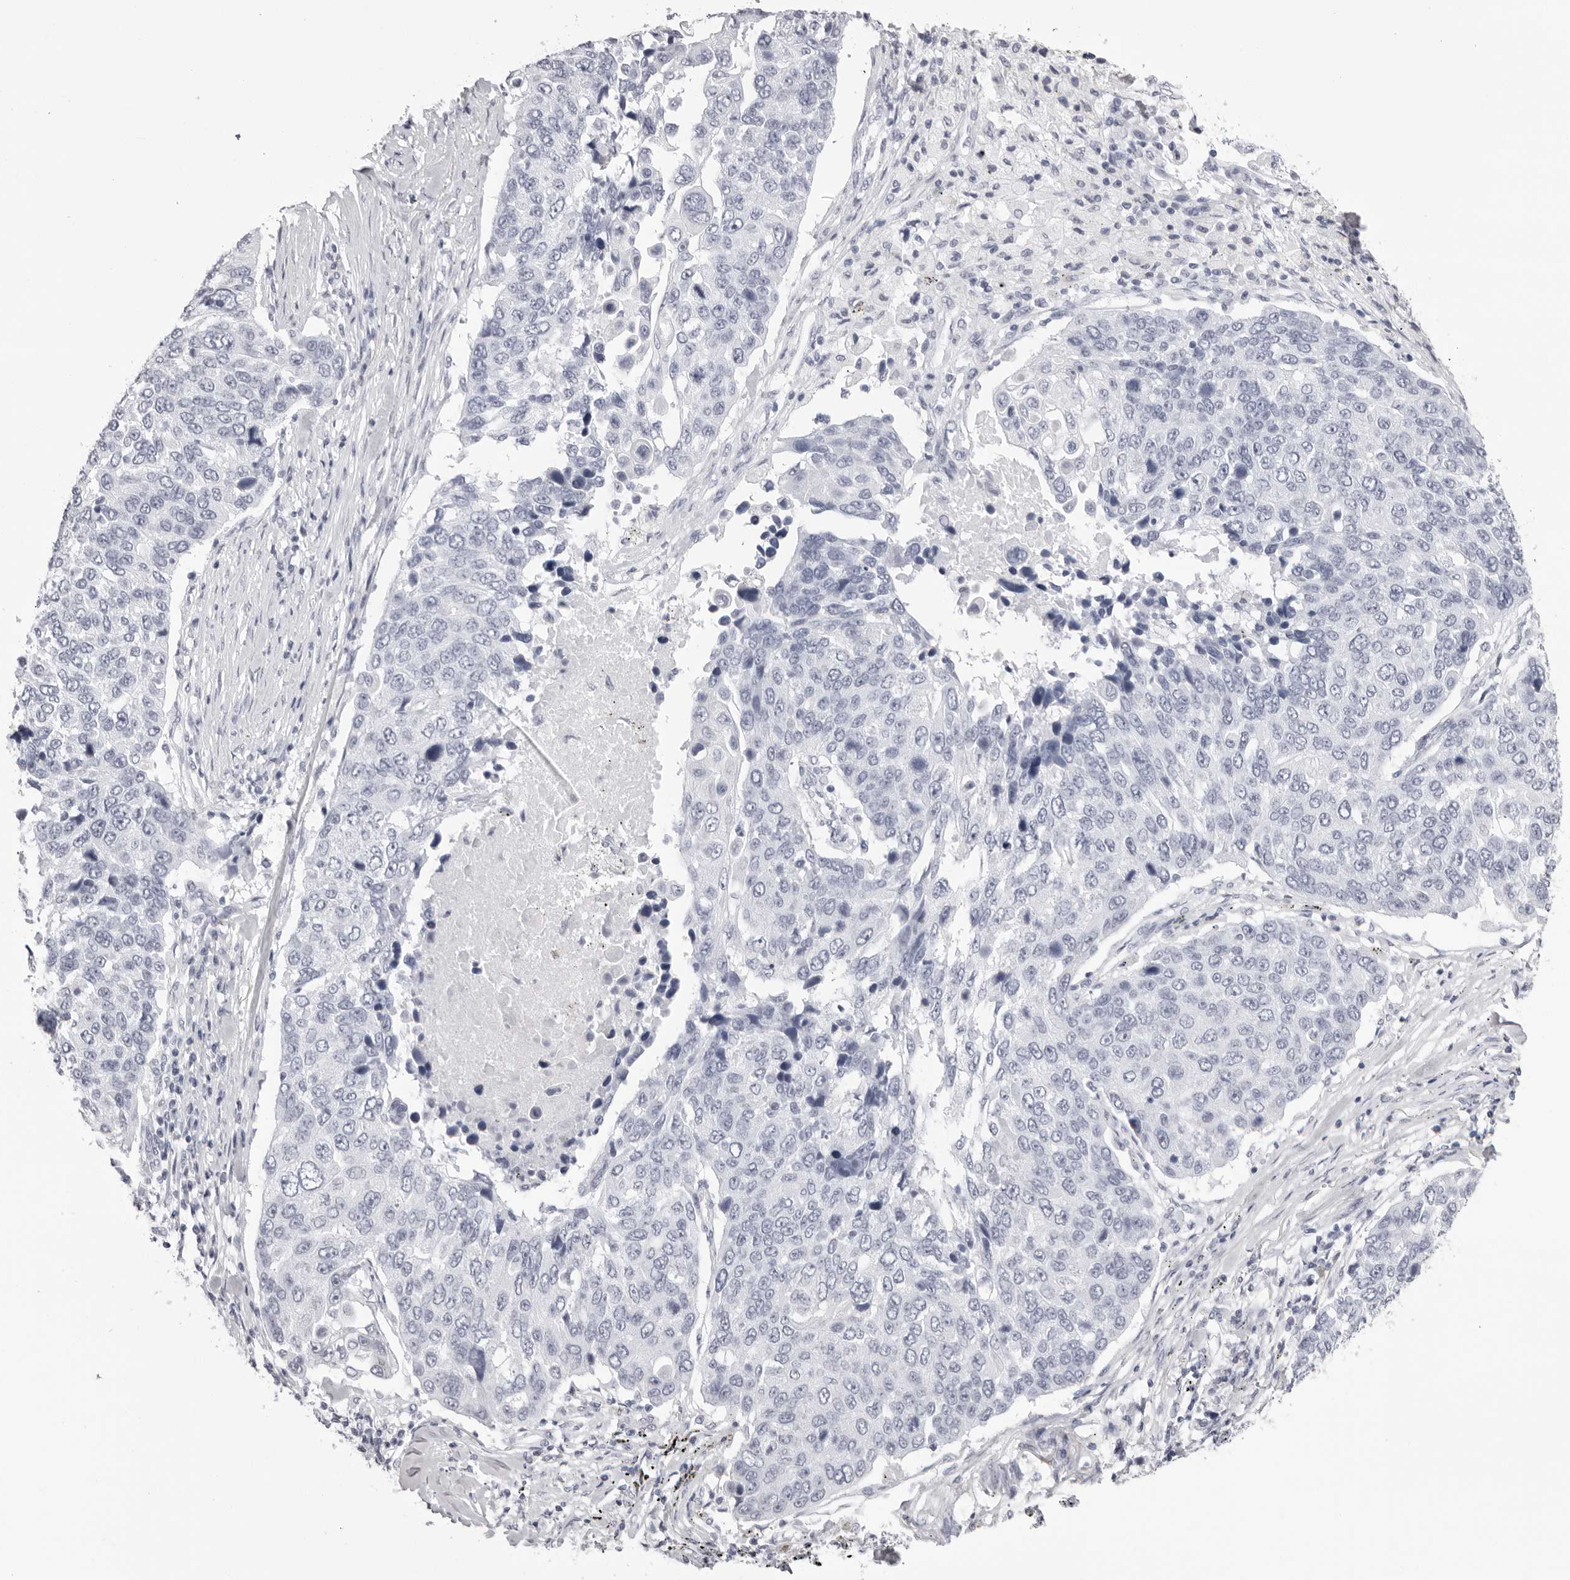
{"staining": {"intensity": "negative", "quantity": "none", "location": "none"}, "tissue": "lung cancer", "cell_type": "Tumor cells", "image_type": "cancer", "snomed": [{"axis": "morphology", "description": "Squamous cell carcinoma, NOS"}, {"axis": "topography", "description": "Lung"}], "caption": "Immunohistochemistry (IHC) micrograph of human lung cancer stained for a protein (brown), which exhibits no expression in tumor cells.", "gene": "RHO", "patient": {"sex": "male", "age": 66}}